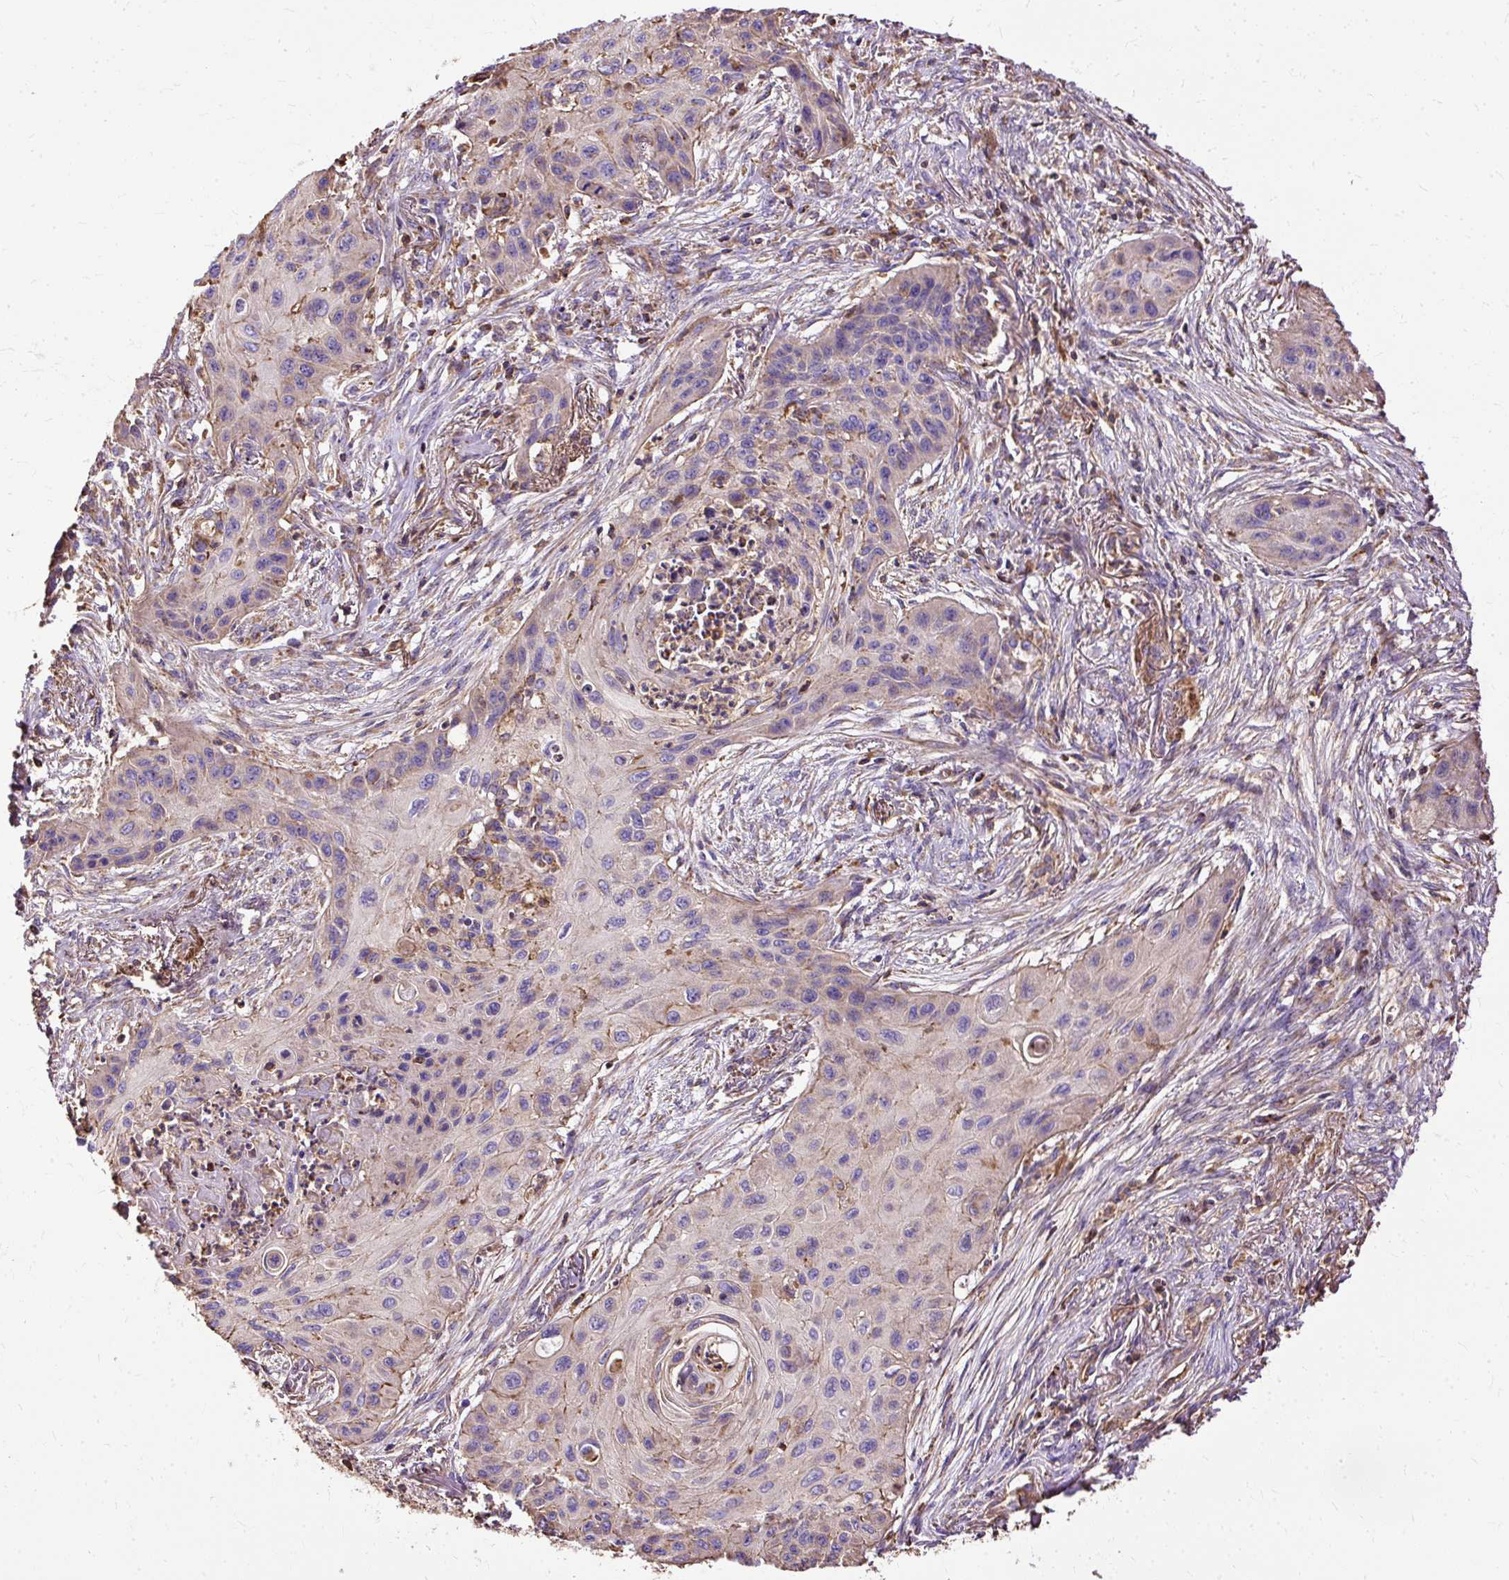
{"staining": {"intensity": "weak", "quantity": "<25%", "location": "cytoplasmic/membranous"}, "tissue": "lung cancer", "cell_type": "Tumor cells", "image_type": "cancer", "snomed": [{"axis": "morphology", "description": "Squamous cell carcinoma, NOS"}, {"axis": "topography", "description": "Lung"}], "caption": "Lung cancer (squamous cell carcinoma) stained for a protein using immunohistochemistry (IHC) exhibits no expression tumor cells.", "gene": "KLHL11", "patient": {"sex": "male", "age": 71}}